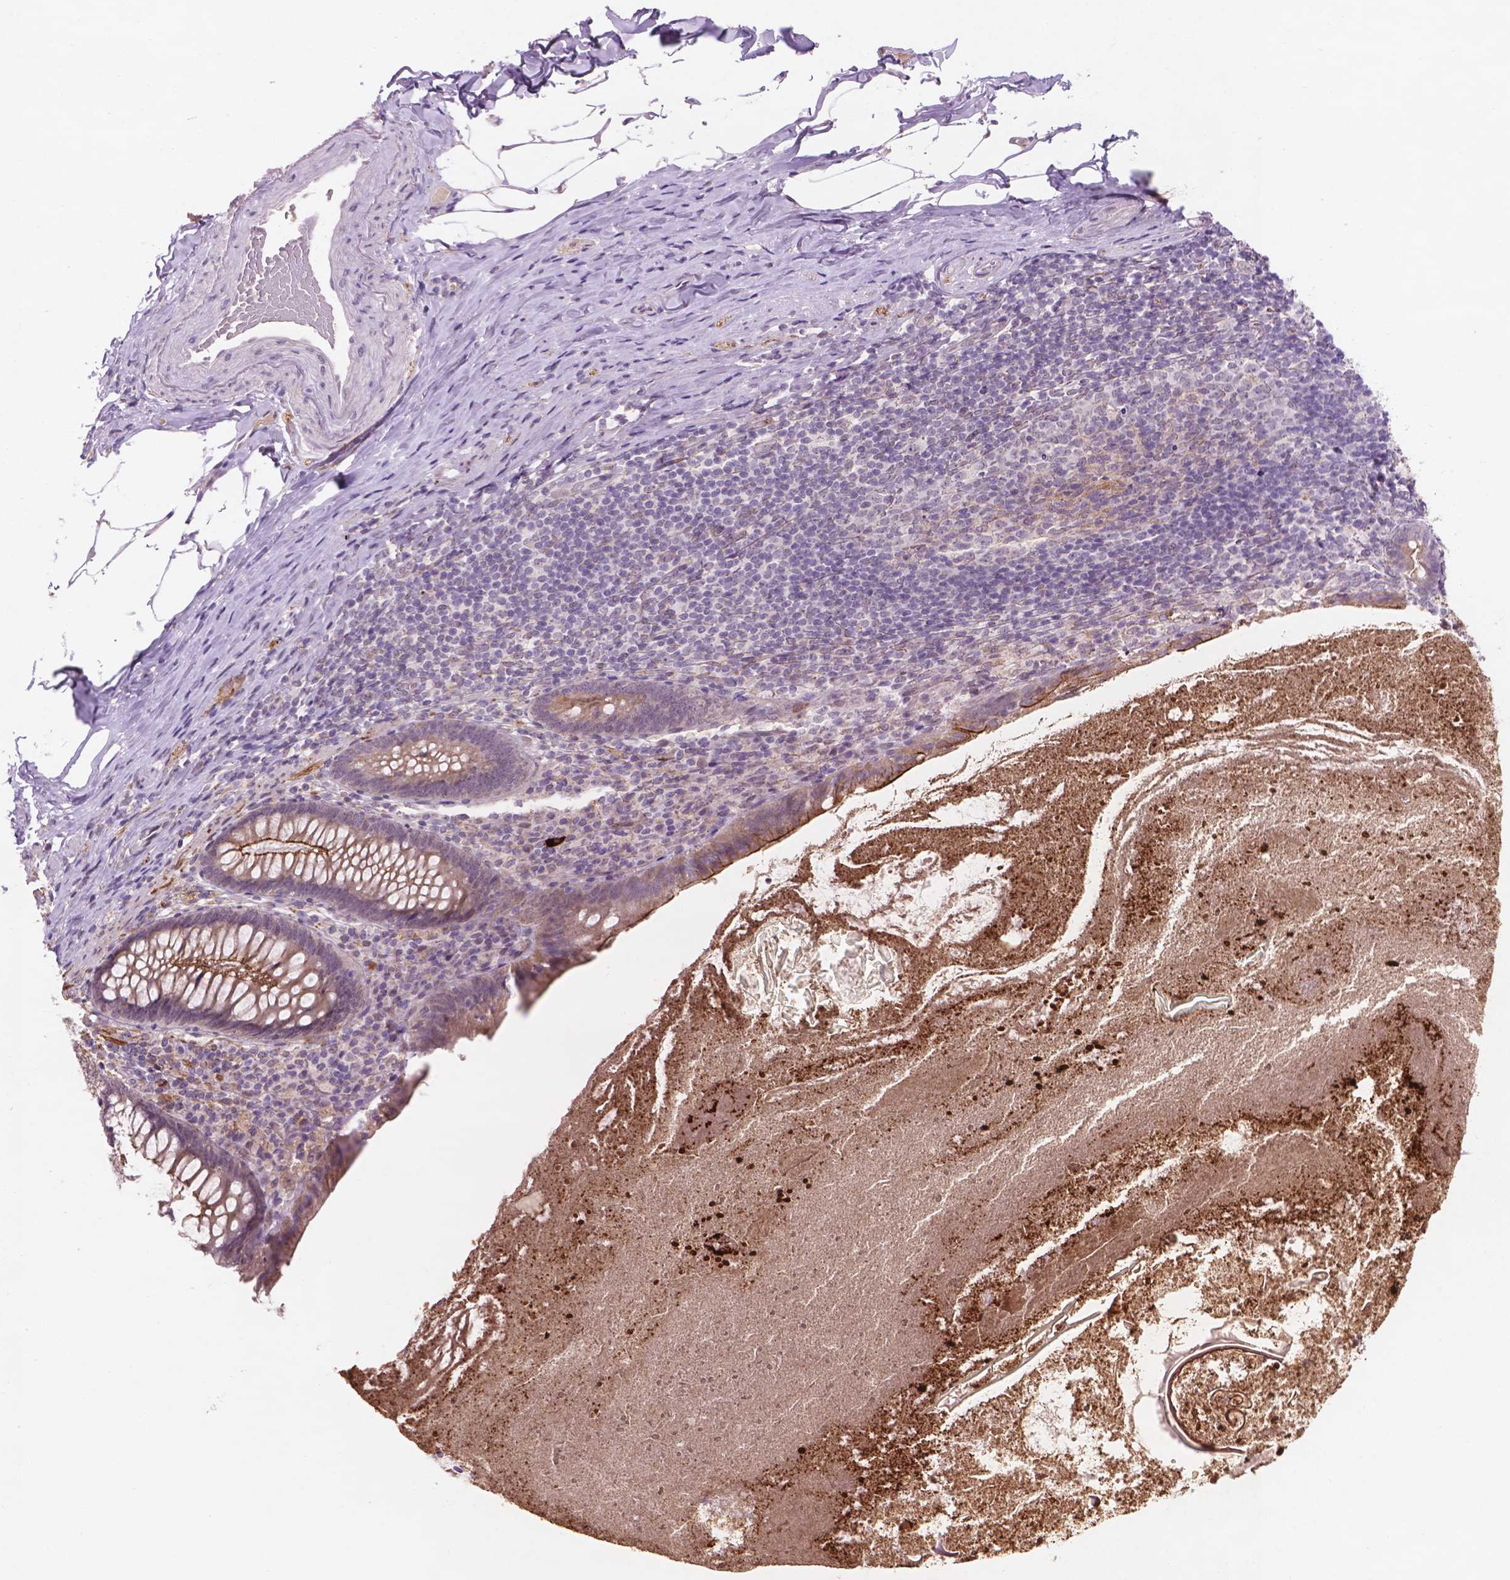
{"staining": {"intensity": "moderate", "quantity": "<25%", "location": "cytoplasmic/membranous"}, "tissue": "appendix", "cell_type": "Glandular cells", "image_type": "normal", "snomed": [{"axis": "morphology", "description": "Normal tissue, NOS"}, {"axis": "topography", "description": "Appendix"}], "caption": "This image reveals normal appendix stained with IHC to label a protein in brown. The cytoplasmic/membranous of glandular cells show moderate positivity for the protein. Nuclei are counter-stained blue.", "gene": "GXYLT2", "patient": {"sex": "male", "age": 47}}